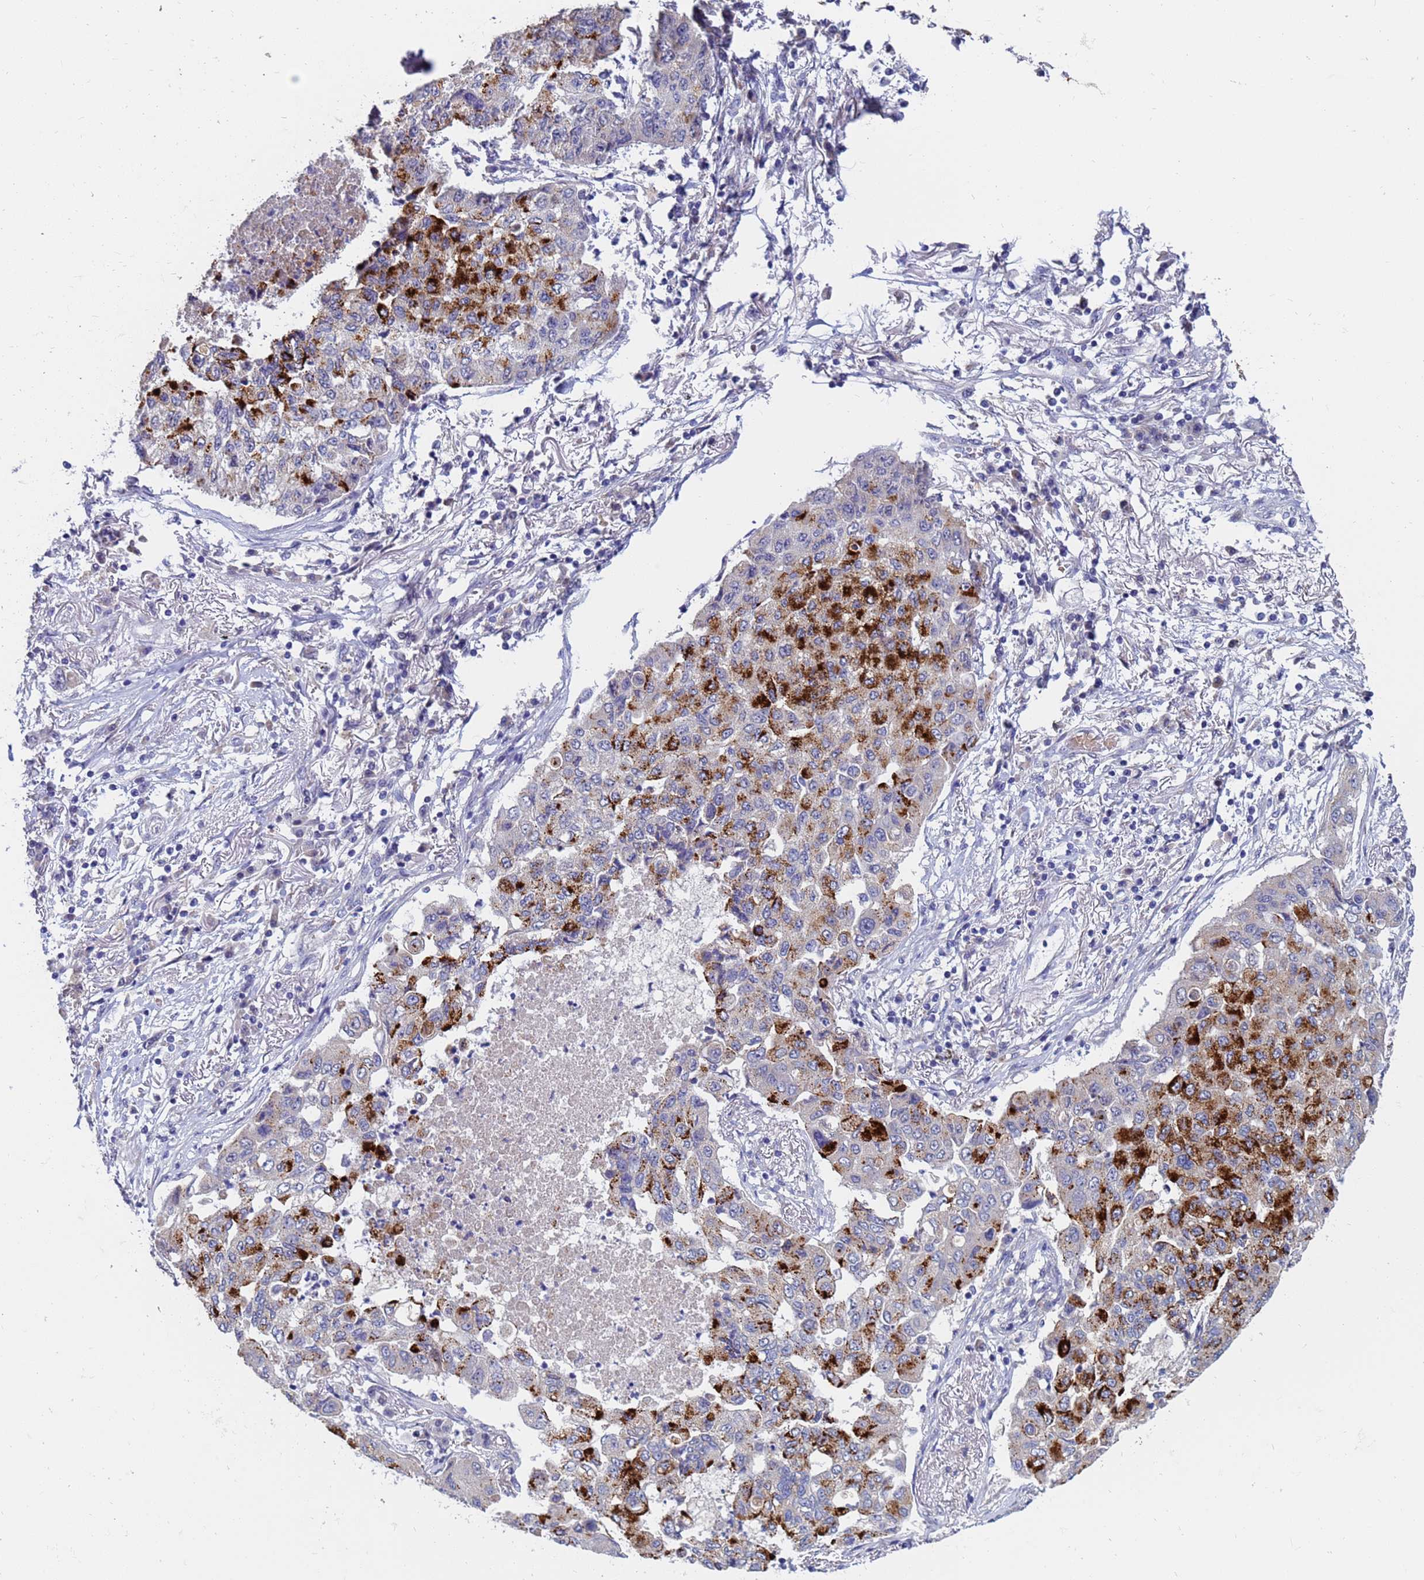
{"staining": {"intensity": "strong", "quantity": "25%-75%", "location": "cytoplasmic/membranous"}, "tissue": "lung cancer", "cell_type": "Tumor cells", "image_type": "cancer", "snomed": [{"axis": "morphology", "description": "Squamous cell carcinoma, NOS"}, {"axis": "topography", "description": "Lung"}], "caption": "Lung cancer (squamous cell carcinoma) was stained to show a protein in brown. There is high levels of strong cytoplasmic/membranous expression in approximately 25%-75% of tumor cells. Nuclei are stained in blue.", "gene": "IHO1", "patient": {"sex": "male", "age": 74}}